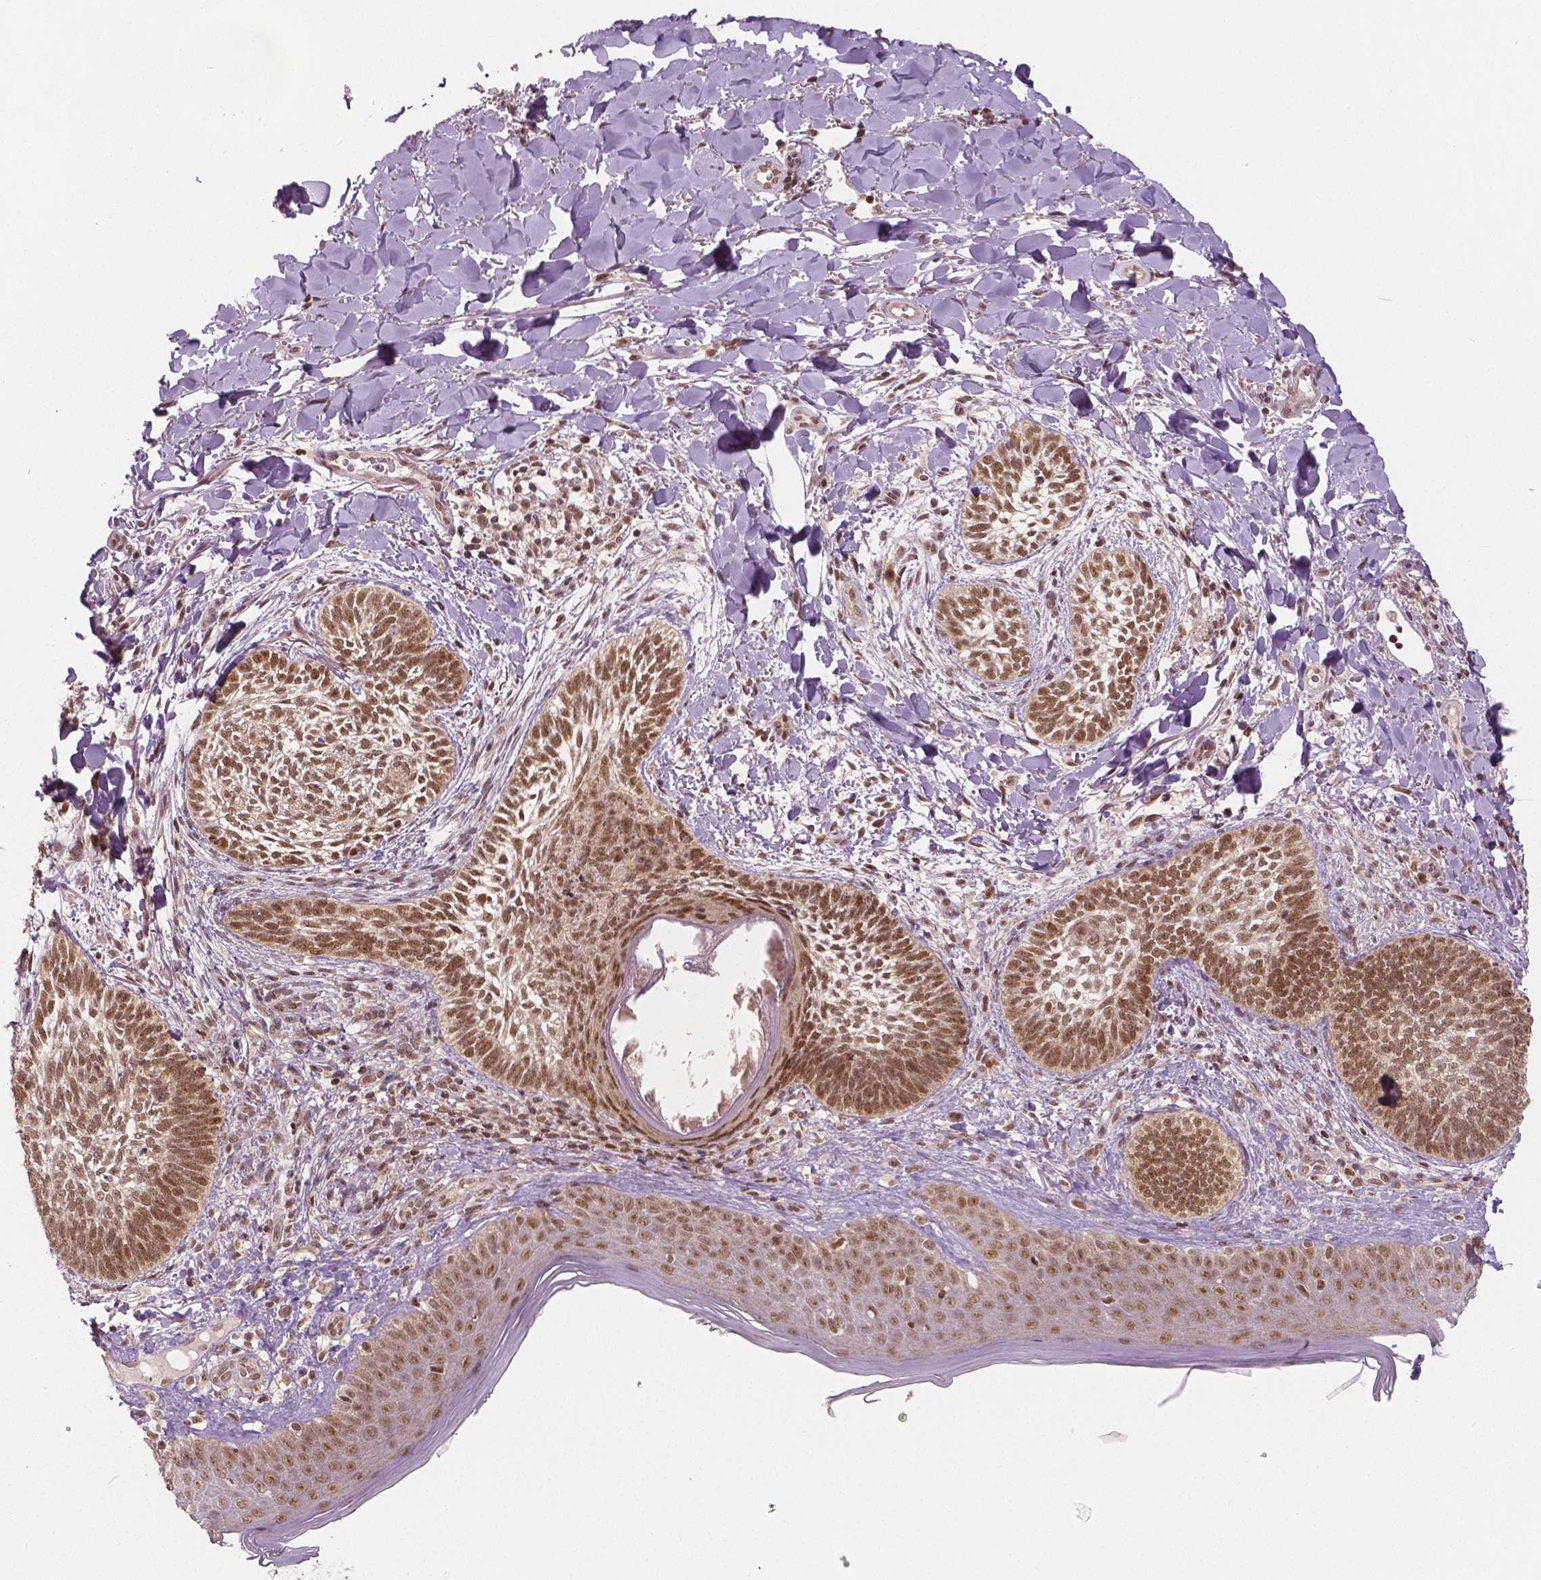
{"staining": {"intensity": "moderate", "quantity": ">75%", "location": "nuclear"}, "tissue": "skin cancer", "cell_type": "Tumor cells", "image_type": "cancer", "snomed": [{"axis": "morphology", "description": "Normal tissue, NOS"}, {"axis": "morphology", "description": "Basal cell carcinoma"}, {"axis": "topography", "description": "Skin"}], "caption": "Basal cell carcinoma (skin) tissue demonstrates moderate nuclear expression in about >75% of tumor cells, visualized by immunohistochemistry.", "gene": "NSD2", "patient": {"sex": "male", "age": 46}}